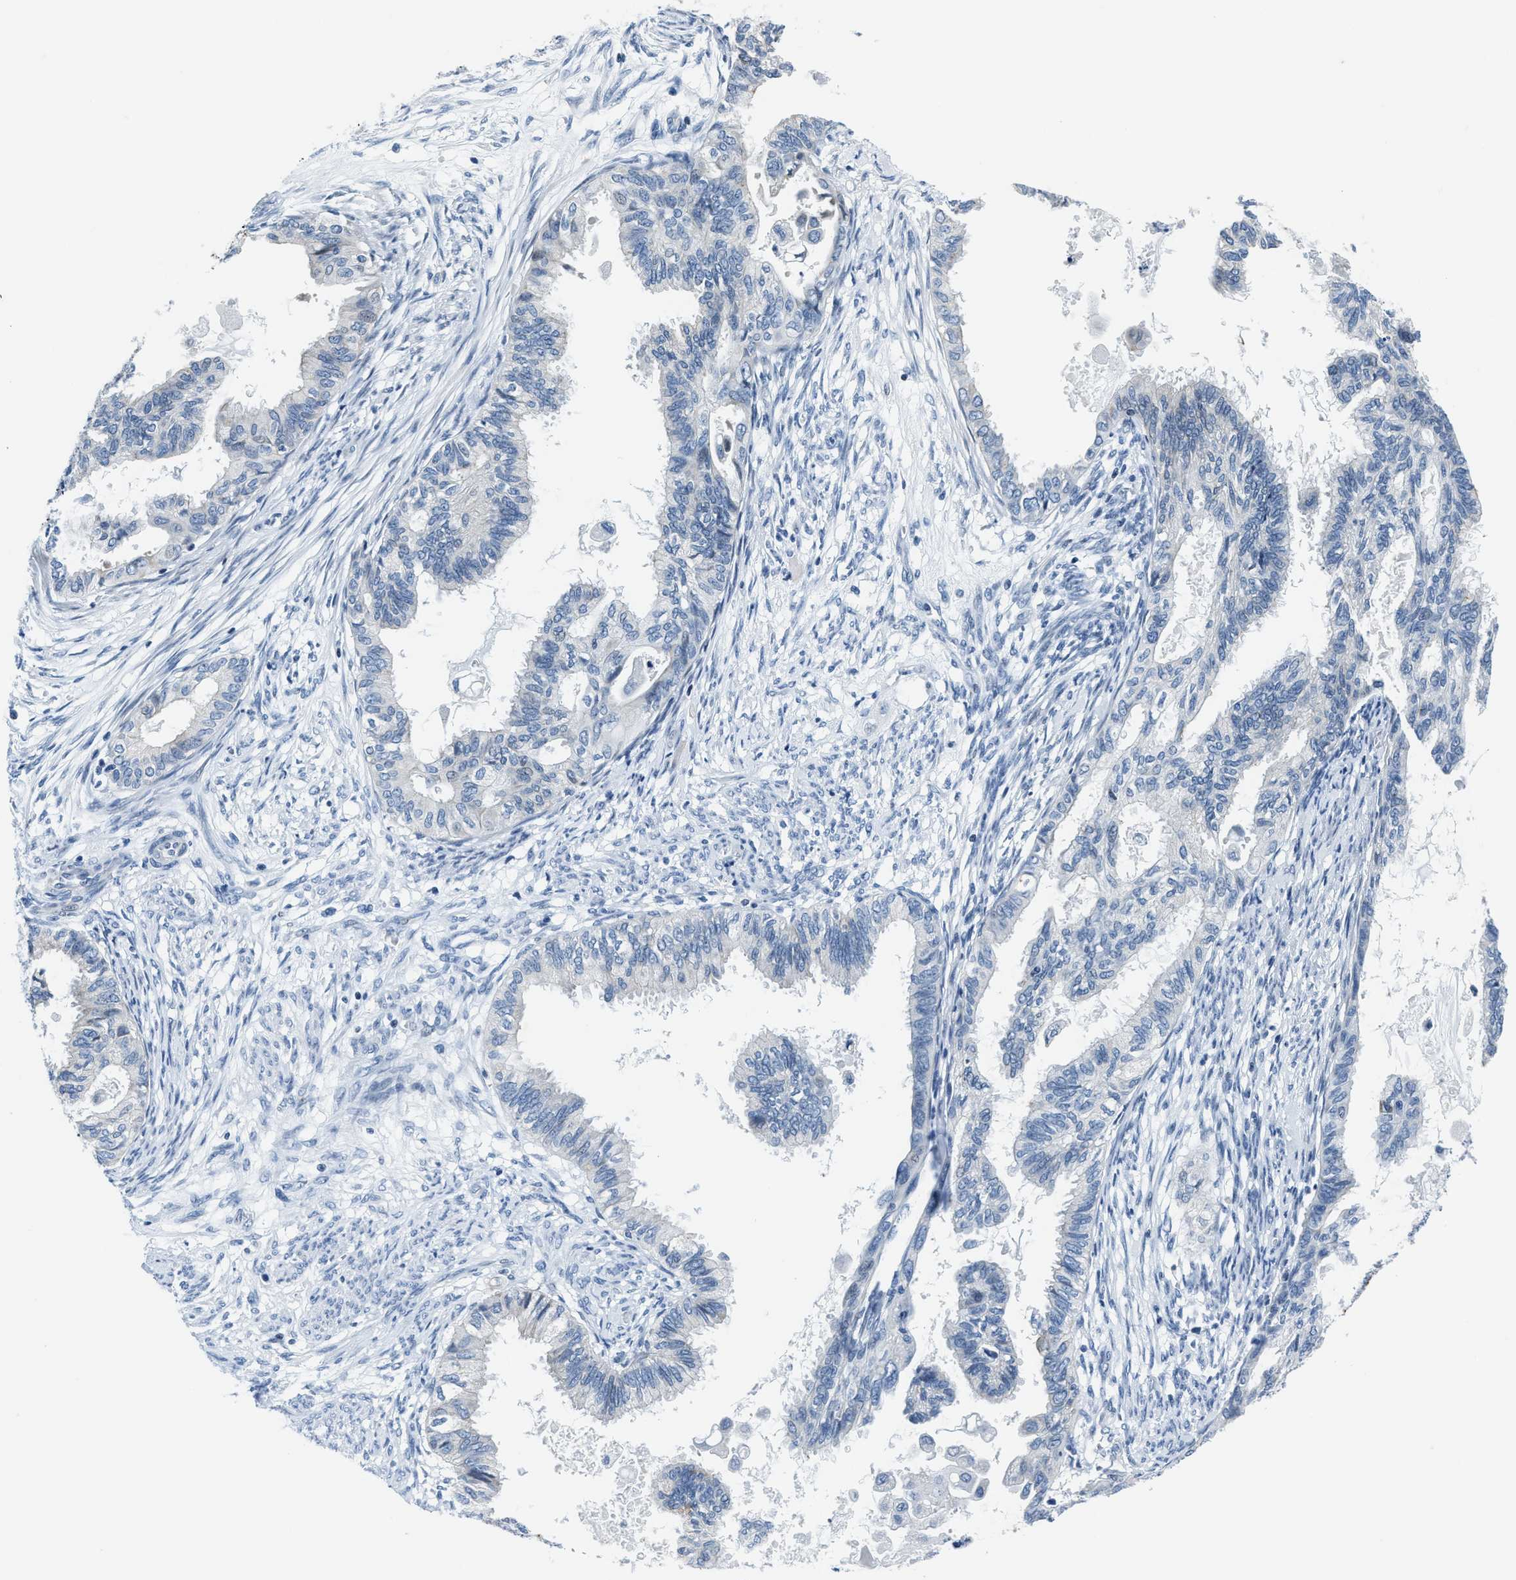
{"staining": {"intensity": "negative", "quantity": "none", "location": "none"}, "tissue": "cervical cancer", "cell_type": "Tumor cells", "image_type": "cancer", "snomed": [{"axis": "morphology", "description": "Normal tissue, NOS"}, {"axis": "morphology", "description": "Adenocarcinoma, NOS"}, {"axis": "topography", "description": "Cervix"}, {"axis": "topography", "description": "Endometrium"}], "caption": "The IHC histopathology image has no significant expression in tumor cells of cervical cancer tissue.", "gene": "ASZ1", "patient": {"sex": "female", "age": 86}}